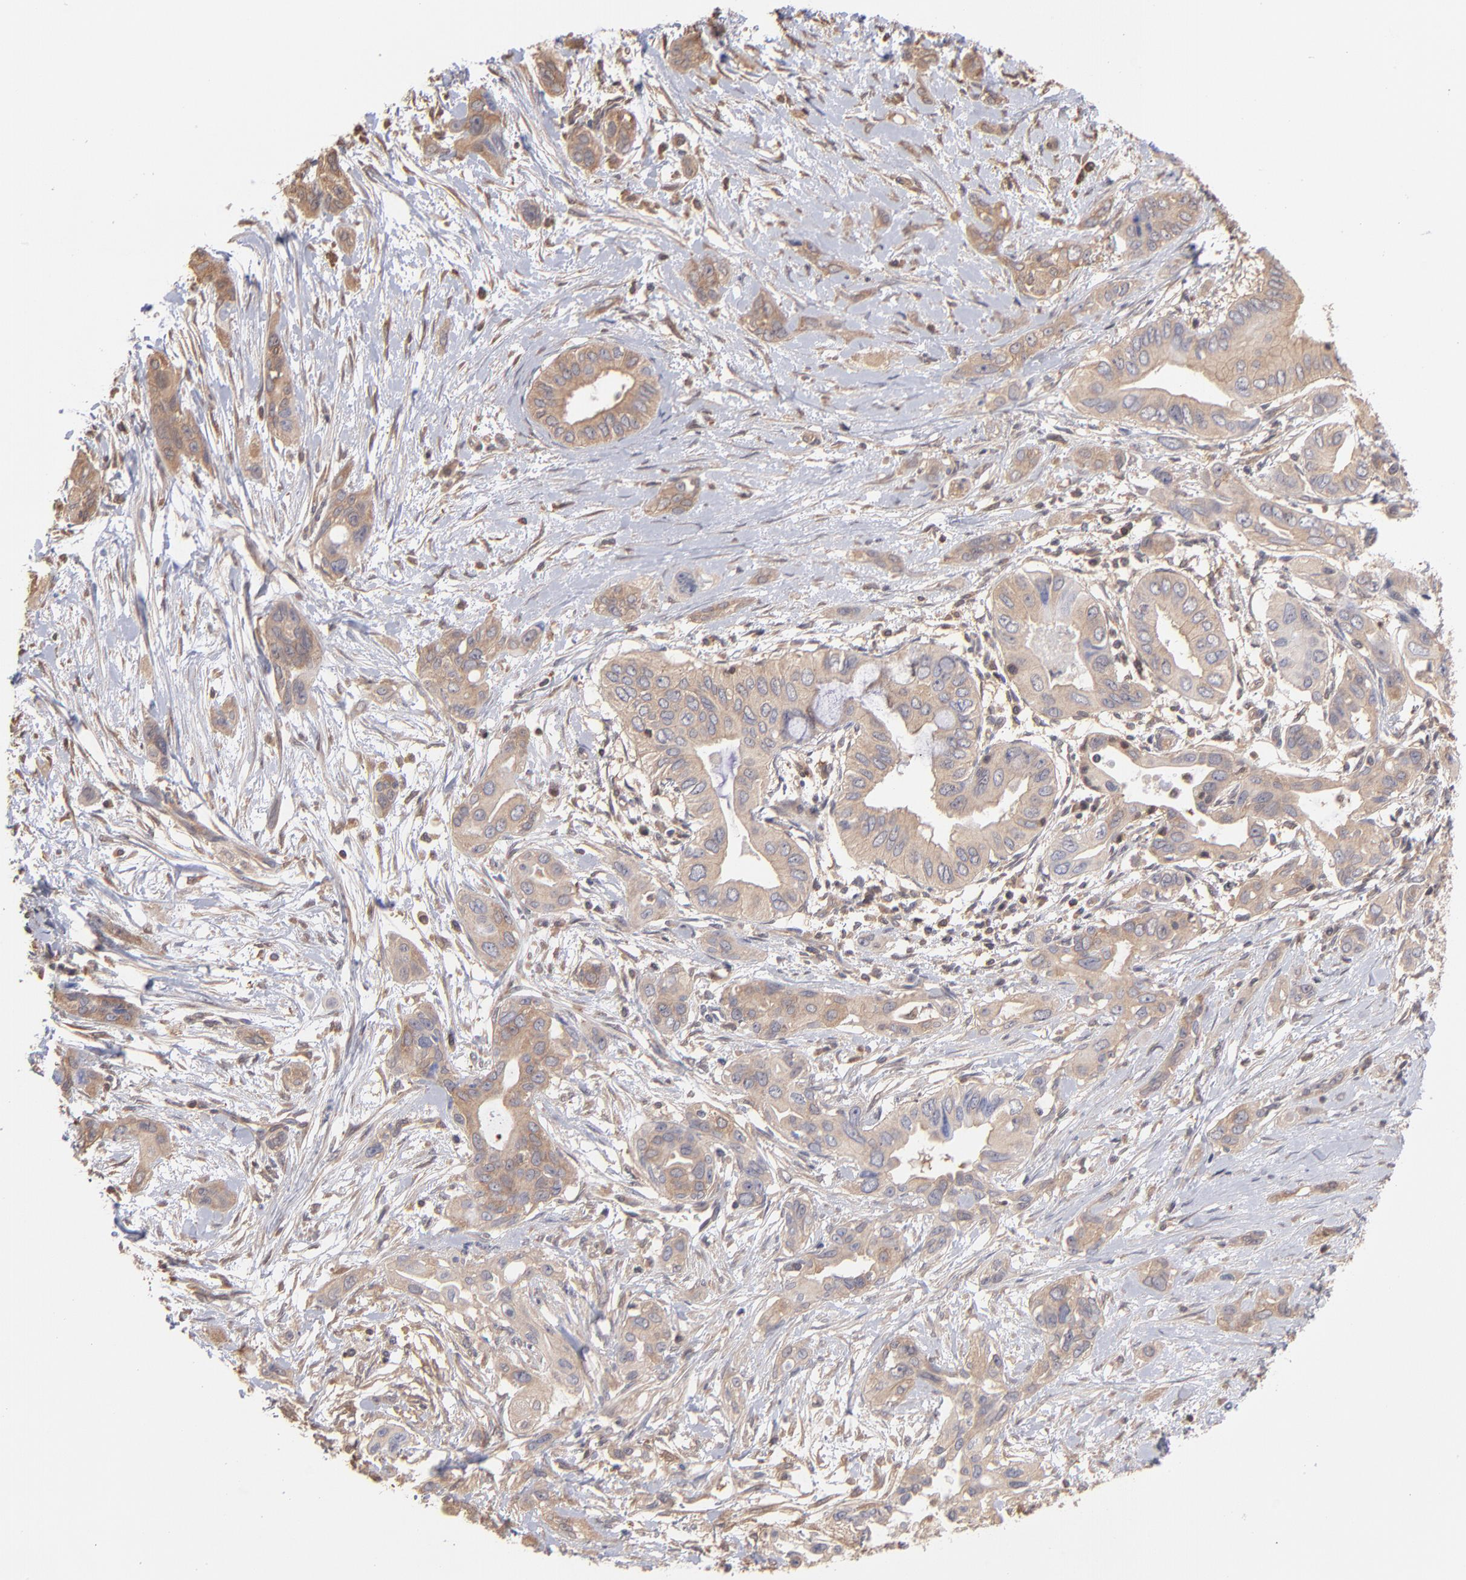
{"staining": {"intensity": "moderate", "quantity": ">75%", "location": "cytoplasmic/membranous"}, "tissue": "pancreatic cancer", "cell_type": "Tumor cells", "image_type": "cancer", "snomed": [{"axis": "morphology", "description": "Adenocarcinoma, NOS"}, {"axis": "topography", "description": "Pancreas"}], "caption": "Moderate cytoplasmic/membranous staining is appreciated in about >75% of tumor cells in pancreatic cancer (adenocarcinoma).", "gene": "MAP2K2", "patient": {"sex": "female", "age": 60}}